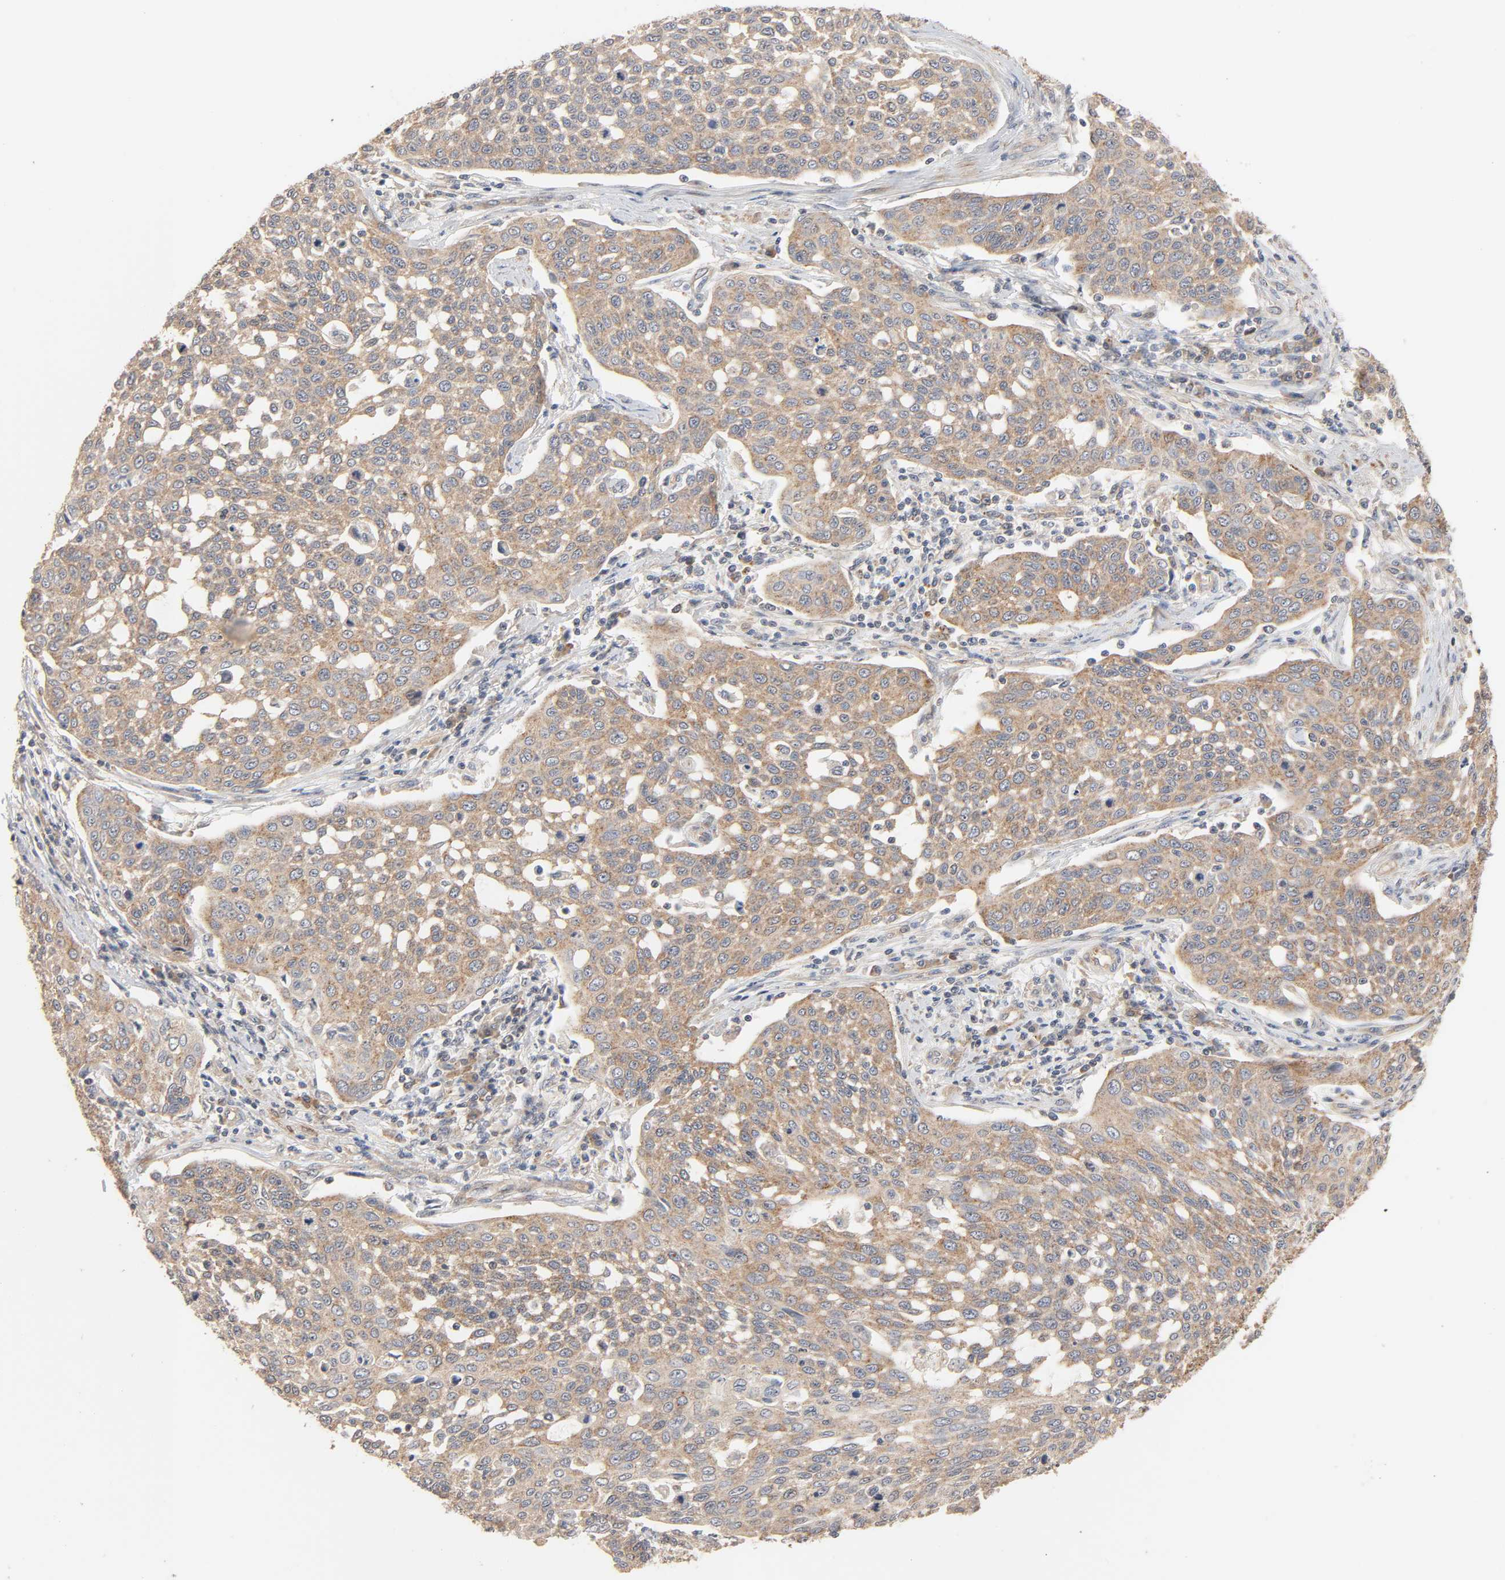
{"staining": {"intensity": "moderate", "quantity": ">75%", "location": "cytoplasmic/membranous"}, "tissue": "cervical cancer", "cell_type": "Tumor cells", "image_type": "cancer", "snomed": [{"axis": "morphology", "description": "Squamous cell carcinoma, NOS"}, {"axis": "topography", "description": "Cervix"}], "caption": "DAB (3,3'-diaminobenzidine) immunohistochemical staining of human cervical squamous cell carcinoma exhibits moderate cytoplasmic/membranous protein positivity in about >75% of tumor cells. Using DAB (brown) and hematoxylin (blue) stains, captured at high magnification using brightfield microscopy.", "gene": "NEMF", "patient": {"sex": "female", "age": 34}}